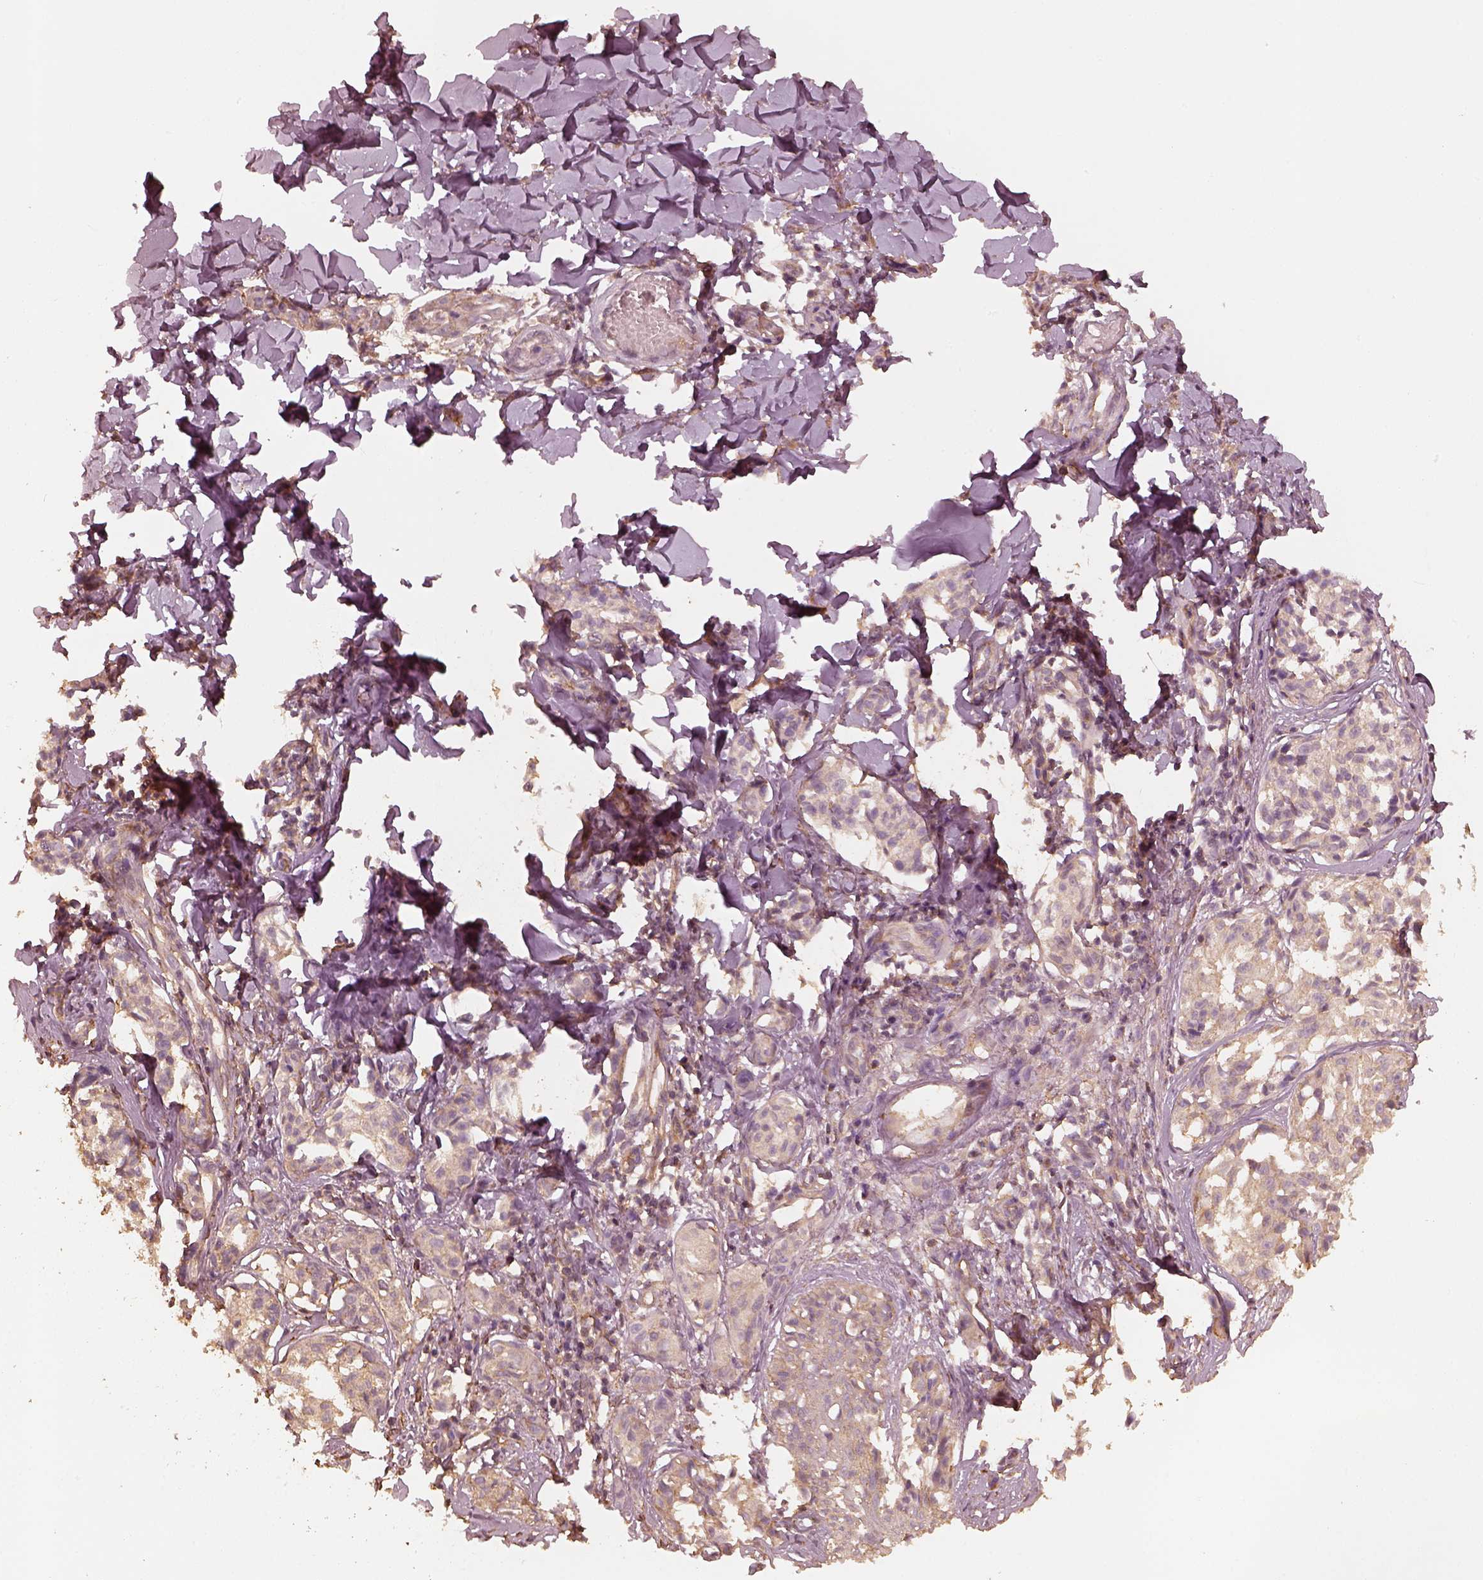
{"staining": {"intensity": "moderate", "quantity": "<25%", "location": "cytoplasmic/membranous"}, "tissue": "melanoma", "cell_type": "Tumor cells", "image_type": "cancer", "snomed": [{"axis": "morphology", "description": "Malignant melanoma, NOS"}, {"axis": "topography", "description": "Skin"}], "caption": "This photomicrograph exhibits immunohistochemistry (IHC) staining of malignant melanoma, with low moderate cytoplasmic/membranous positivity in about <25% of tumor cells.", "gene": "WDR7", "patient": {"sex": "male", "age": 51}}